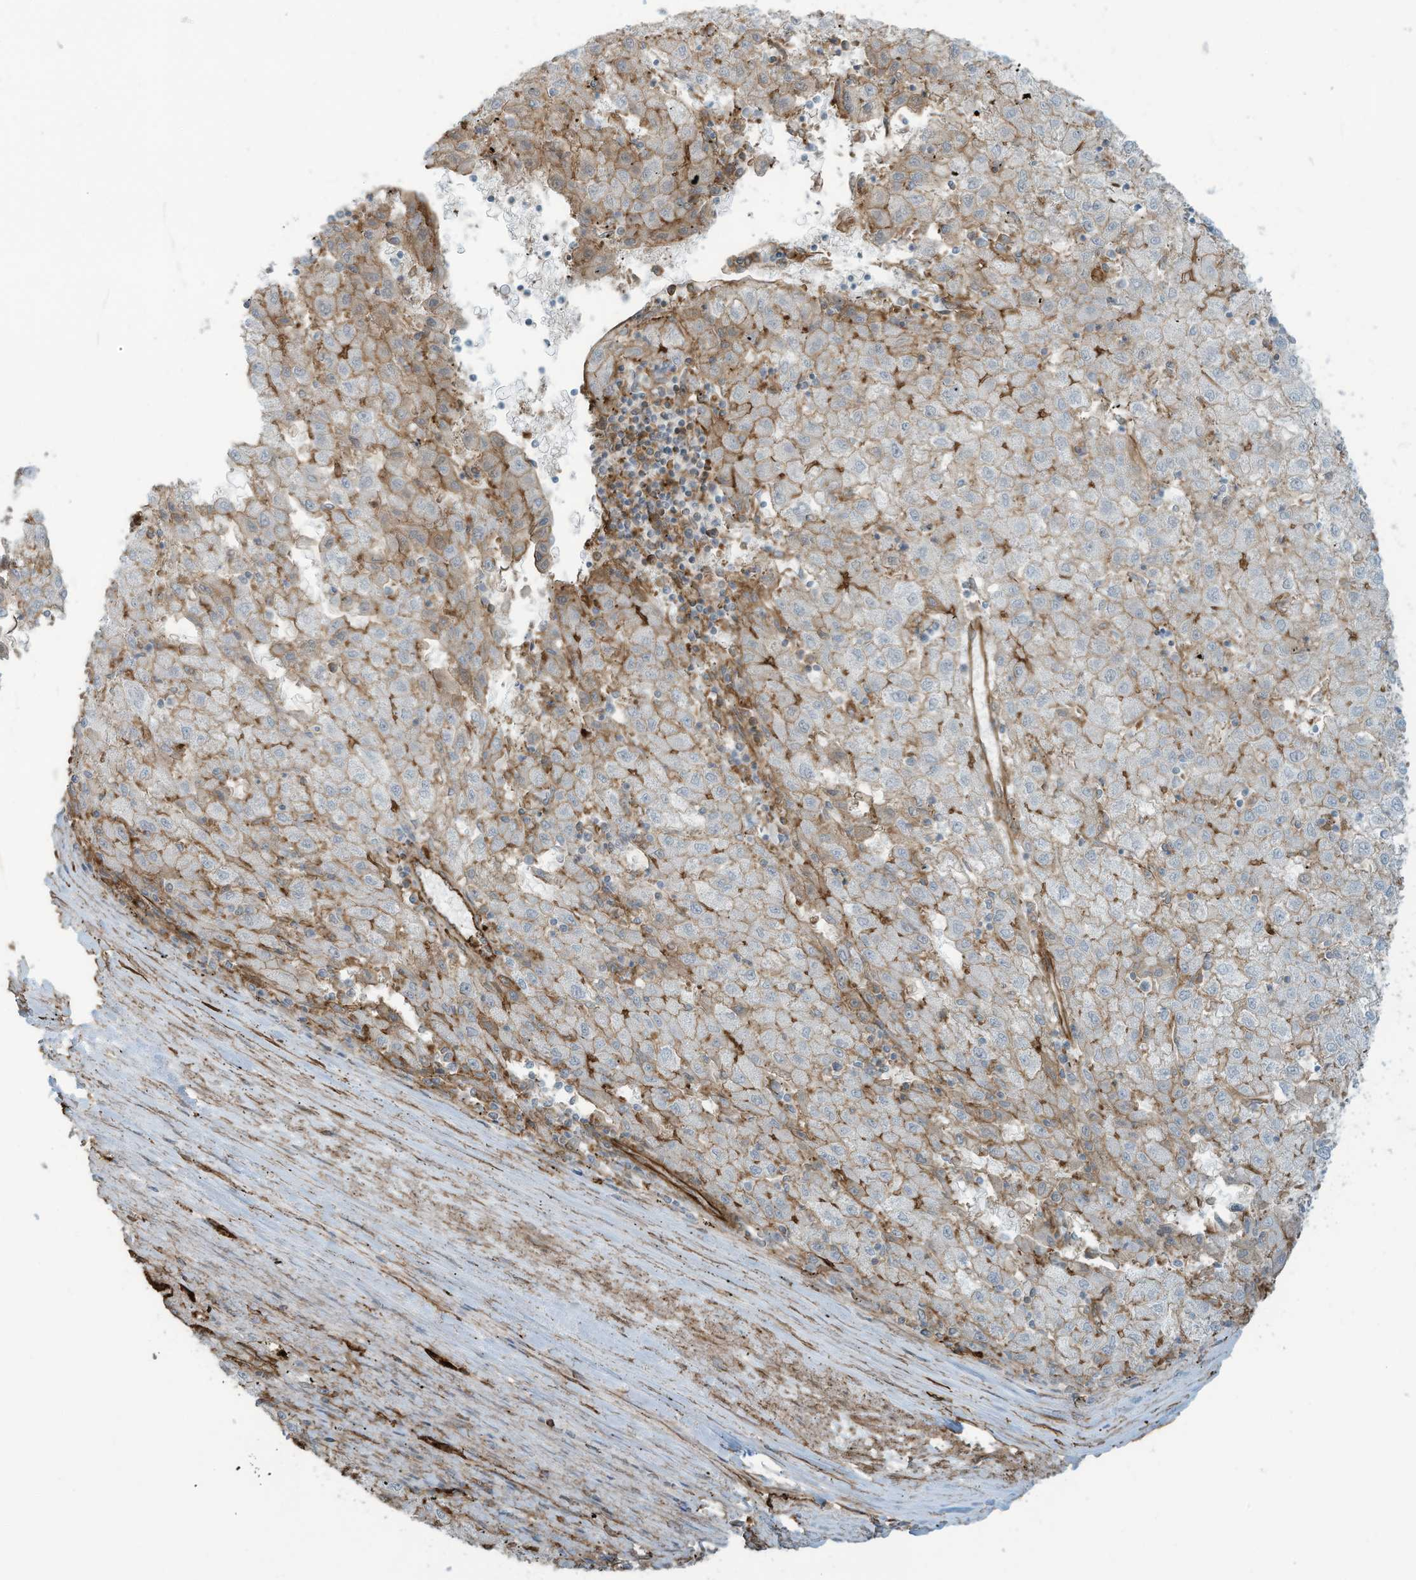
{"staining": {"intensity": "moderate", "quantity": "<25%", "location": "cytoplasmic/membranous"}, "tissue": "liver cancer", "cell_type": "Tumor cells", "image_type": "cancer", "snomed": [{"axis": "morphology", "description": "Carcinoma, Hepatocellular, NOS"}, {"axis": "topography", "description": "Liver"}], "caption": "Liver hepatocellular carcinoma was stained to show a protein in brown. There is low levels of moderate cytoplasmic/membranous expression in approximately <25% of tumor cells.", "gene": "SLC9A2", "patient": {"sex": "male", "age": 72}}